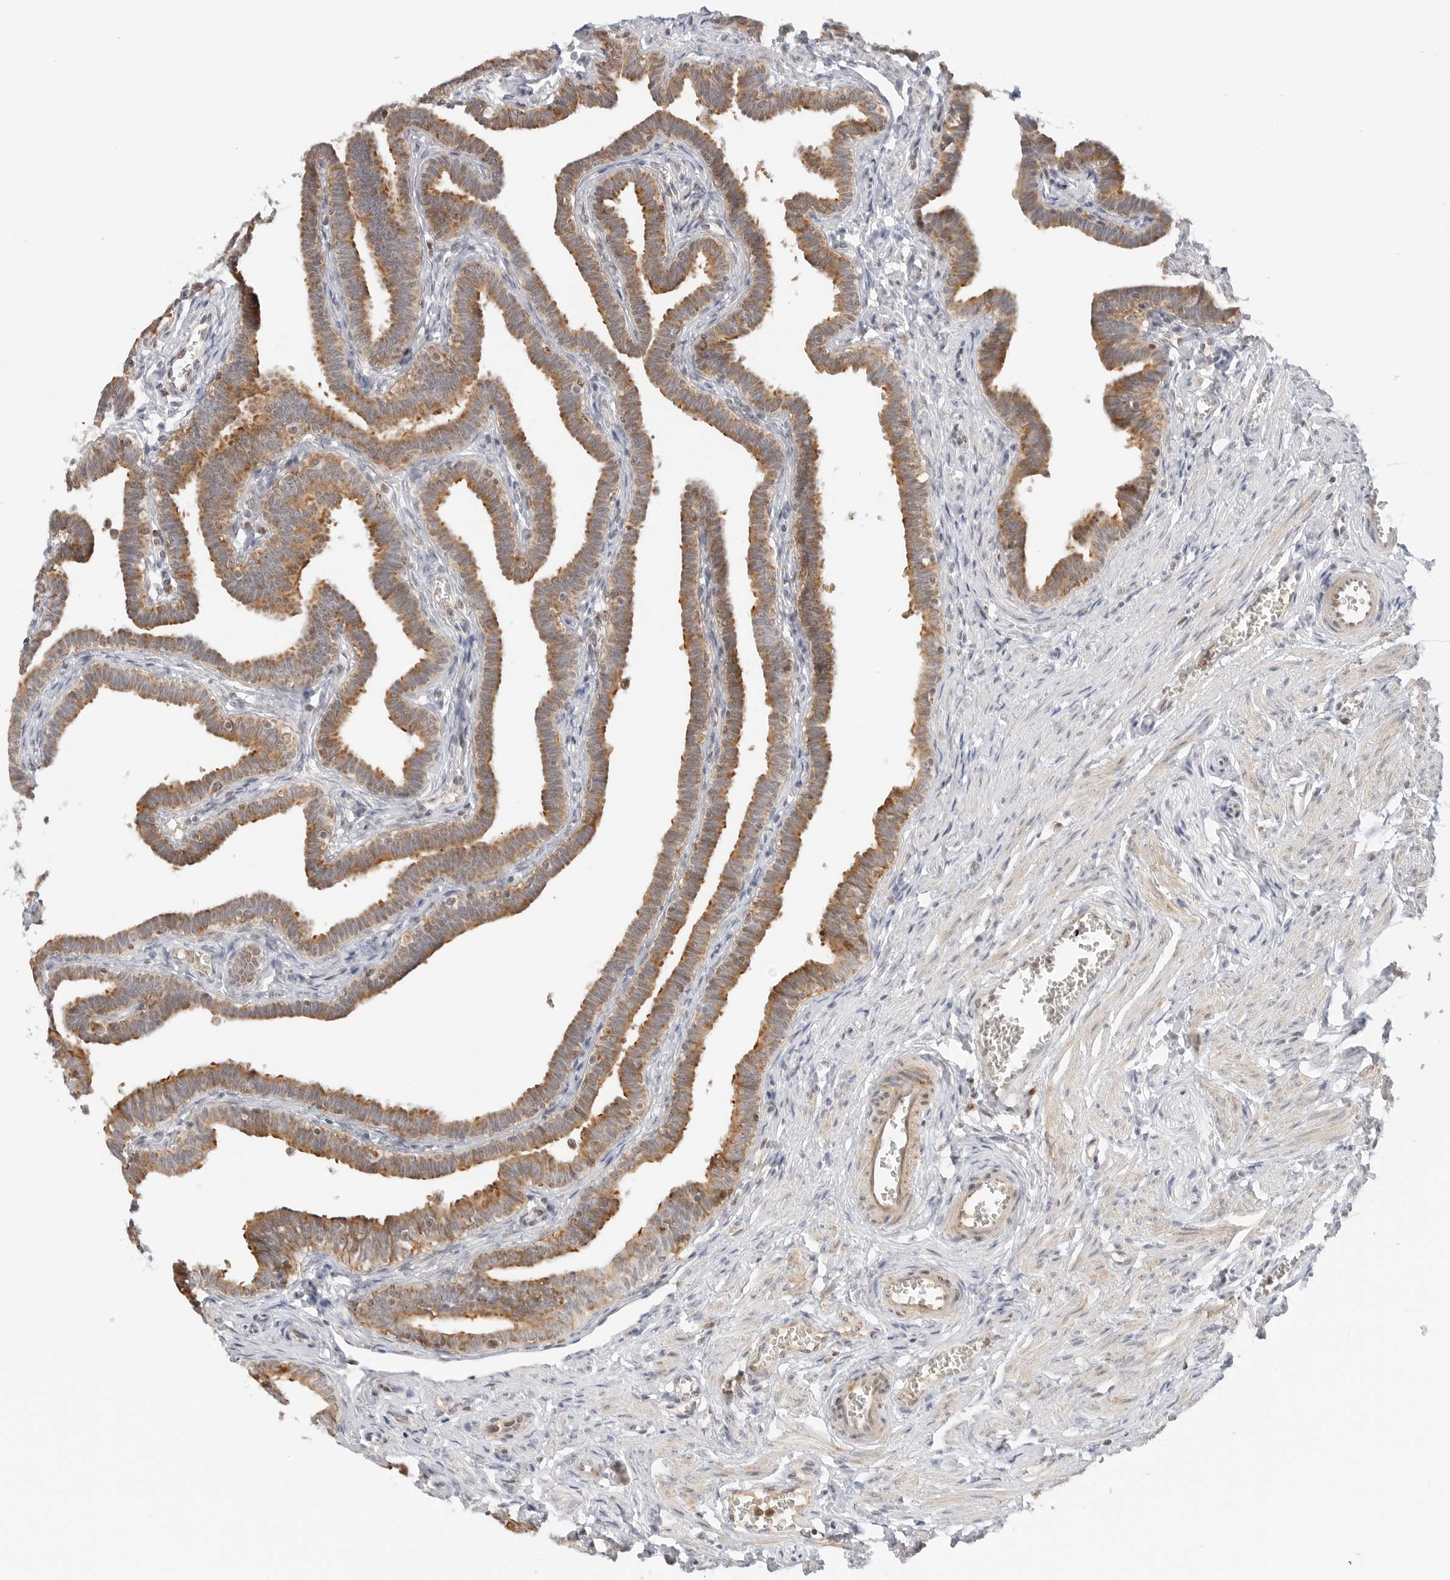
{"staining": {"intensity": "moderate", "quantity": ">75%", "location": "cytoplasmic/membranous"}, "tissue": "fallopian tube", "cell_type": "Glandular cells", "image_type": "normal", "snomed": [{"axis": "morphology", "description": "Normal tissue, NOS"}, {"axis": "topography", "description": "Fallopian tube"}, {"axis": "topography", "description": "Ovary"}], "caption": "Immunohistochemical staining of unremarkable human fallopian tube reveals medium levels of moderate cytoplasmic/membranous staining in approximately >75% of glandular cells.", "gene": "DYRK4", "patient": {"sex": "female", "age": 23}}